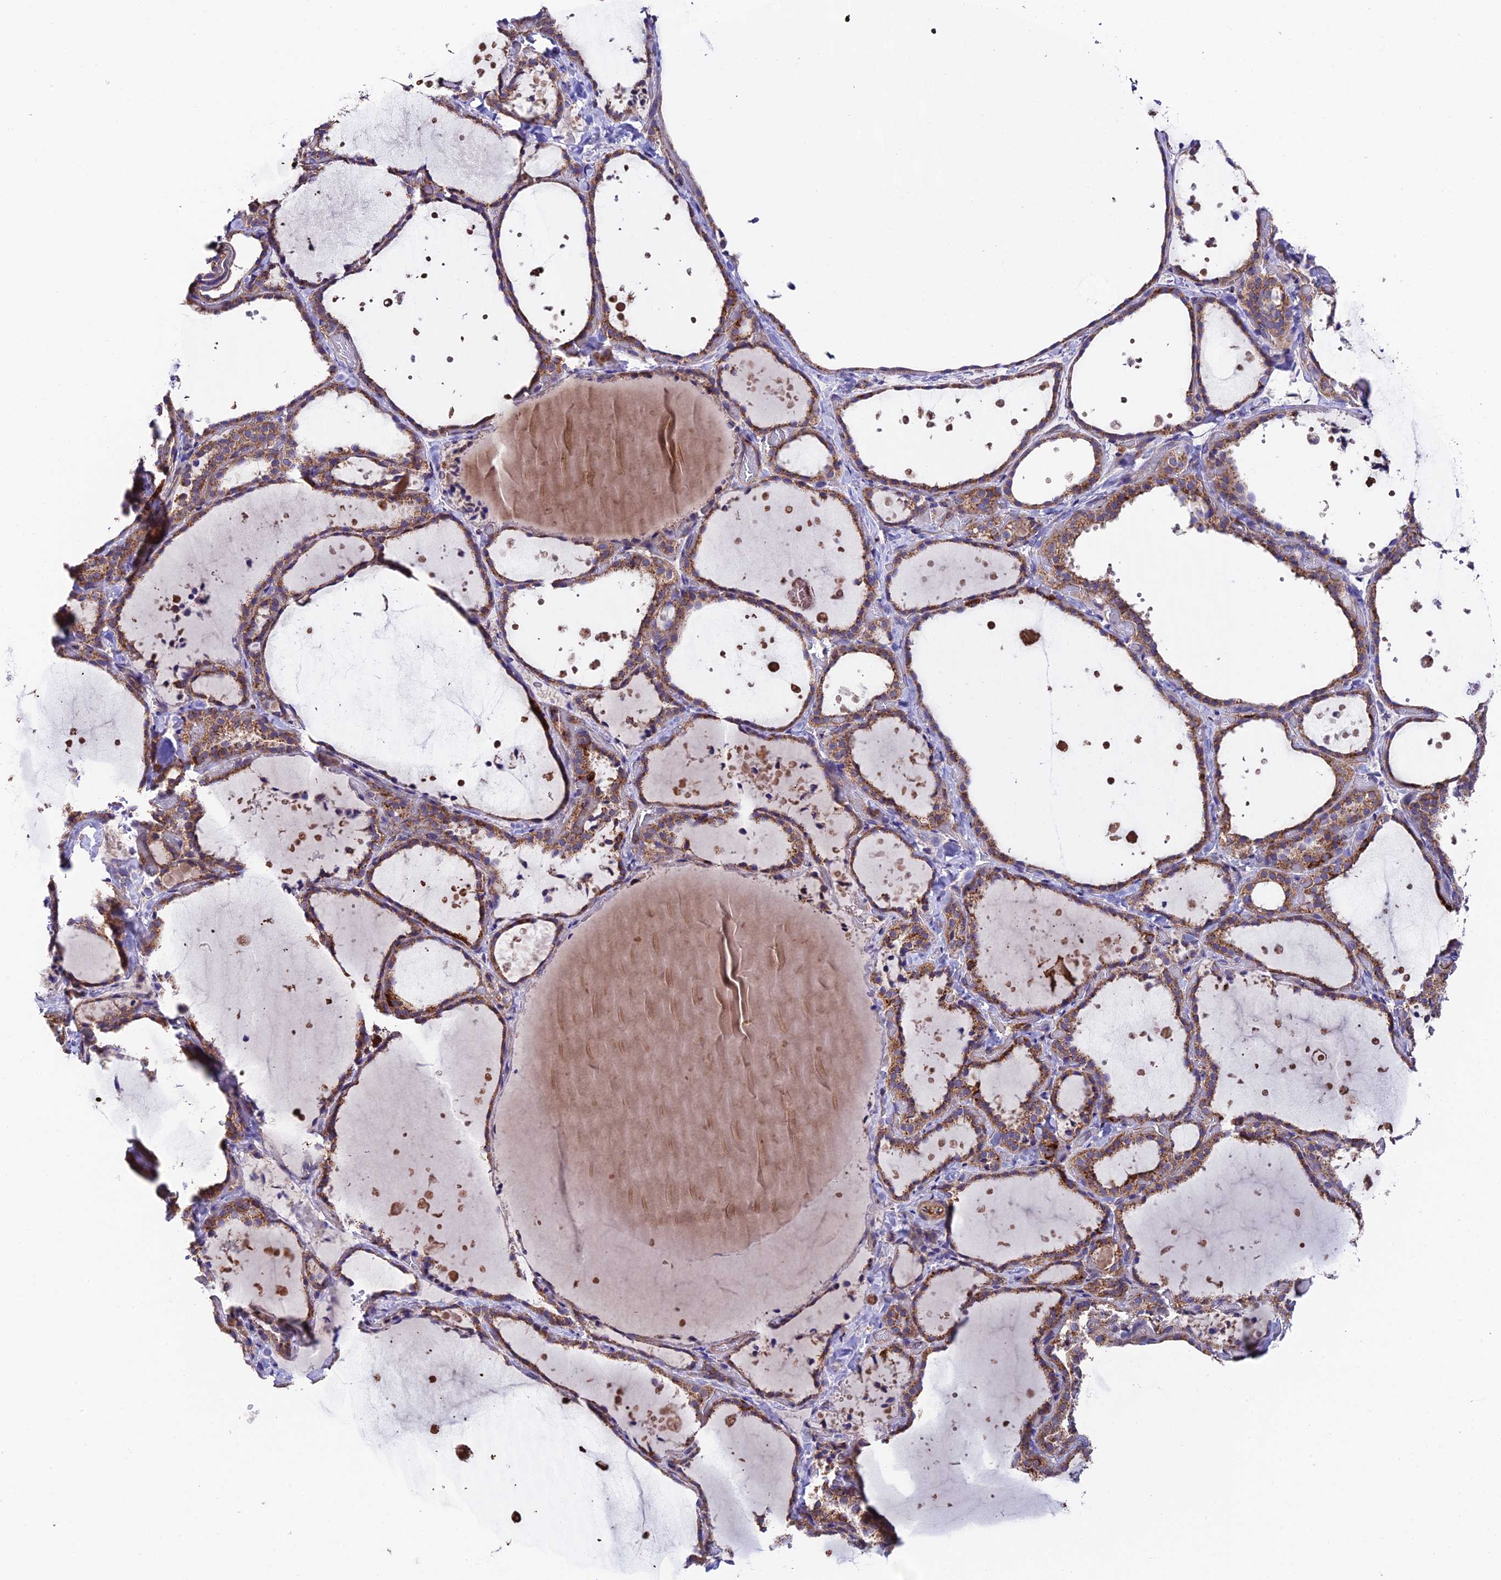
{"staining": {"intensity": "moderate", "quantity": ">75%", "location": "cytoplasmic/membranous"}, "tissue": "thyroid gland", "cell_type": "Glandular cells", "image_type": "normal", "snomed": [{"axis": "morphology", "description": "Normal tissue, NOS"}, {"axis": "topography", "description": "Thyroid gland"}], "caption": "An IHC image of normal tissue is shown. Protein staining in brown highlights moderate cytoplasmic/membranous positivity in thyroid gland within glandular cells.", "gene": "QRFP", "patient": {"sex": "female", "age": 44}}